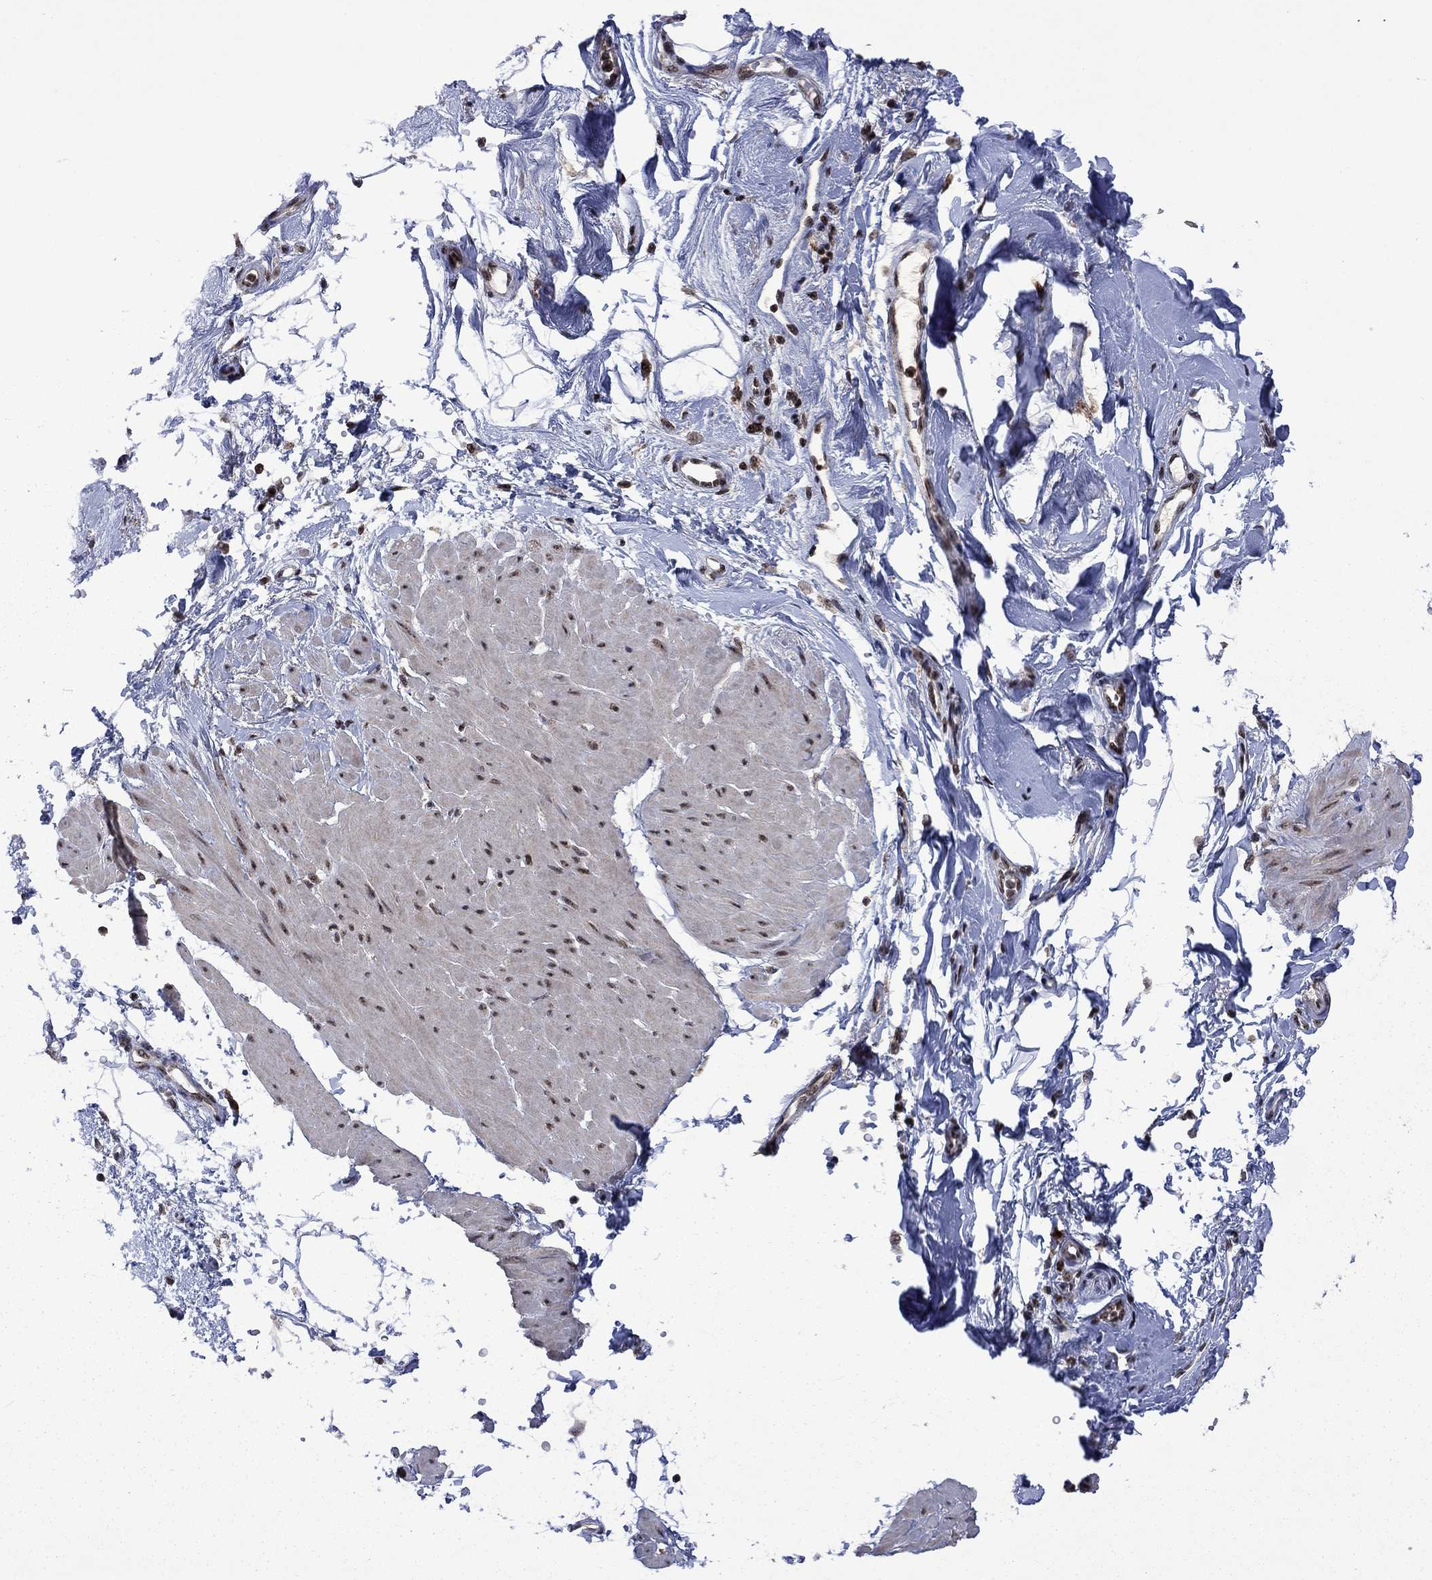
{"staining": {"intensity": "moderate", "quantity": "25%-75%", "location": "nuclear"}, "tissue": "smooth muscle", "cell_type": "Smooth muscle cells", "image_type": "normal", "snomed": [{"axis": "morphology", "description": "Normal tissue, NOS"}, {"axis": "topography", "description": "Adipose tissue"}, {"axis": "topography", "description": "Smooth muscle"}, {"axis": "topography", "description": "Peripheral nerve tissue"}], "caption": "The histopathology image displays immunohistochemical staining of normal smooth muscle. There is moderate nuclear positivity is identified in approximately 25%-75% of smooth muscle cells.", "gene": "FBLL1", "patient": {"sex": "male", "age": 83}}